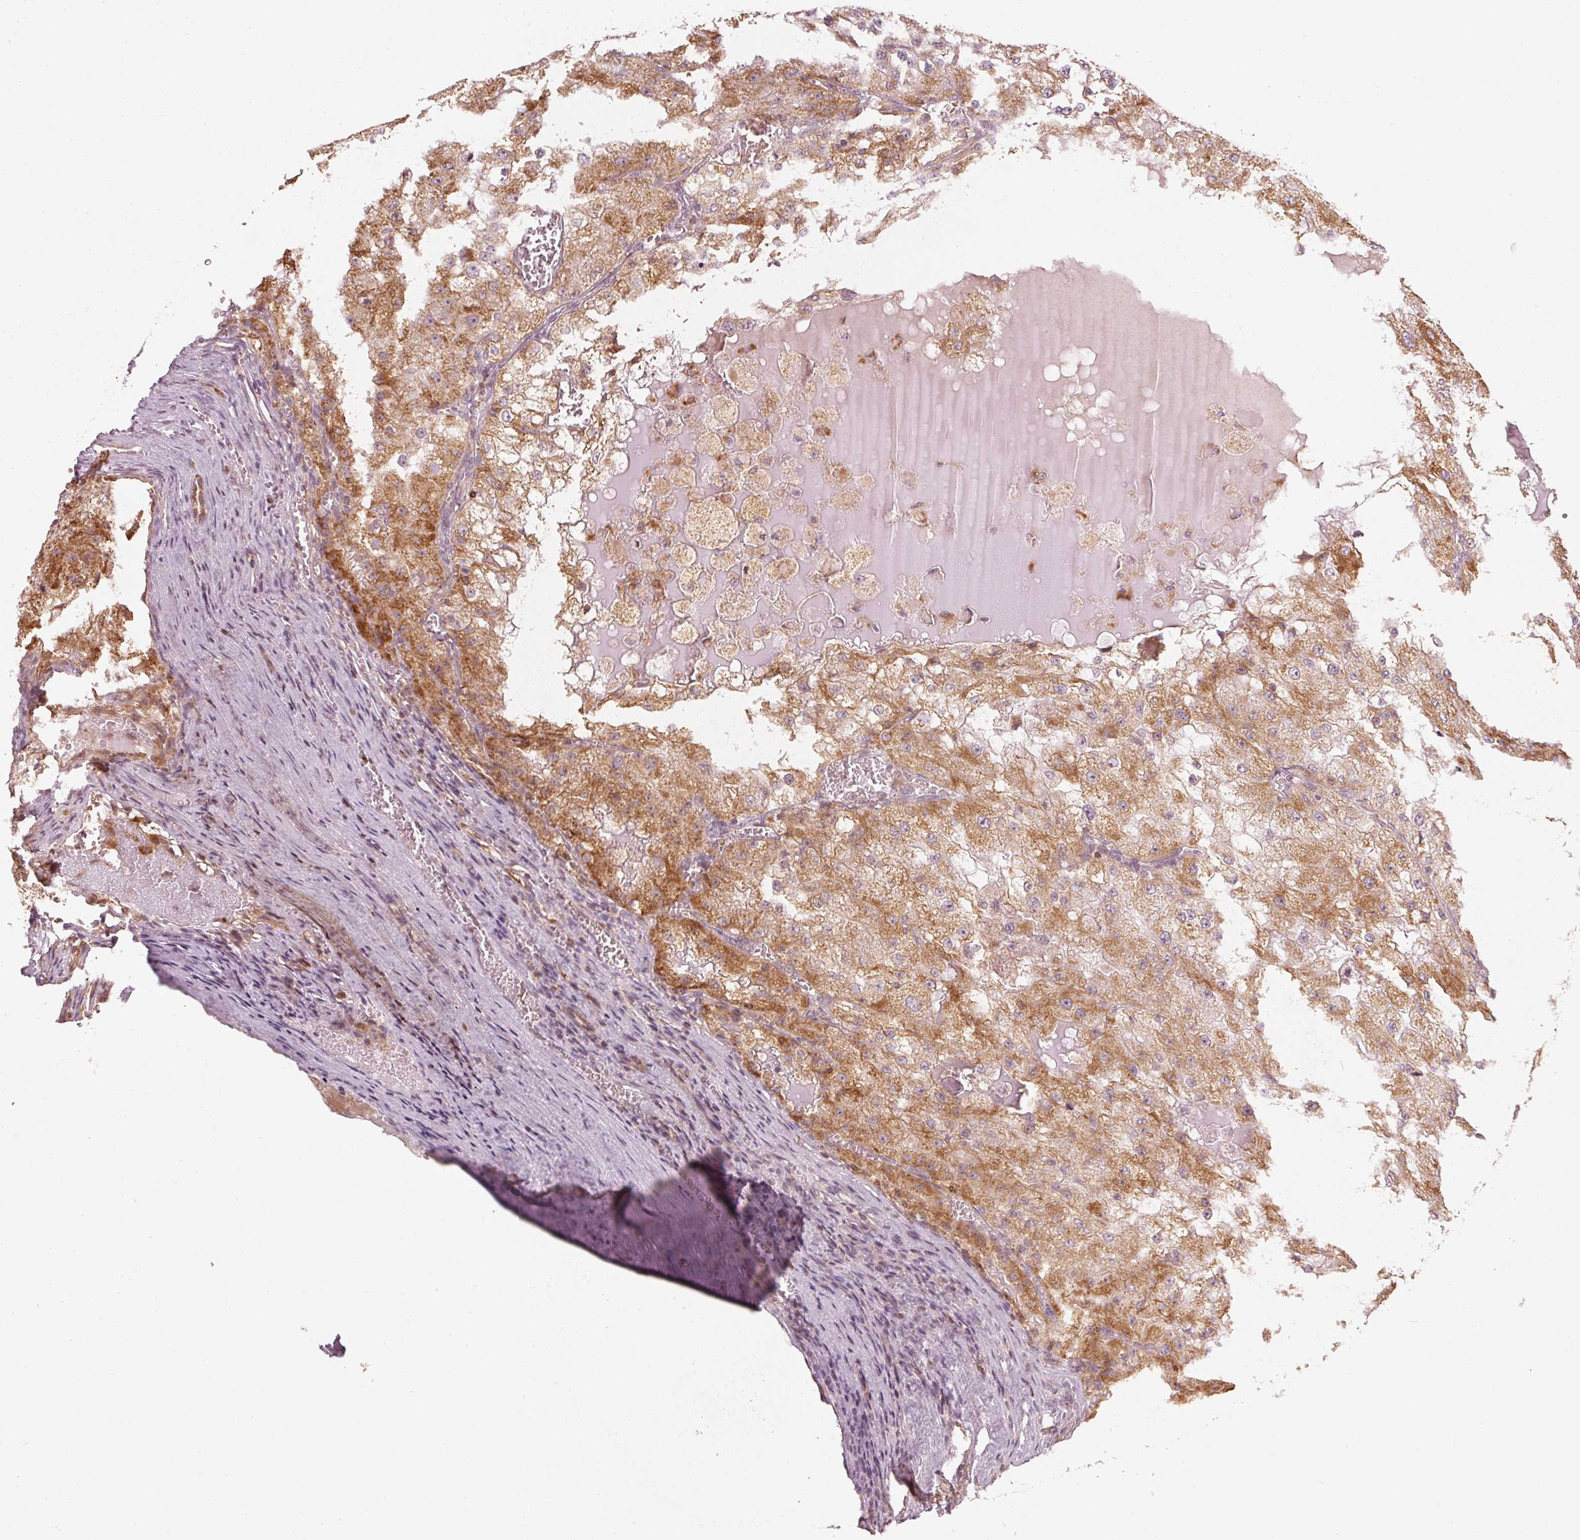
{"staining": {"intensity": "moderate", "quantity": ">75%", "location": "cytoplasmic/membranous"}, "tissue": "renal cancer", "cell_type": "Tumor cells", "image_type": "cancer", "snomed": [{"axis": "morphology", "description": "Adenocarcinoma, NOS"}, {"axis": "topography", "description": "Kidney"}], "caption": "Immunohistochemistry image of neoplastic tissue: human renal cancer (adenocarcinoma) stained using IHC exhibits medium levels of moderate protein expression localized specifically in the cytoplasmic/membranous of tumor cells, appearing as a cytoplasmic/membranous brown color.", "gene": "NADK2", "patient": {"sex": "female", "age": 74}}